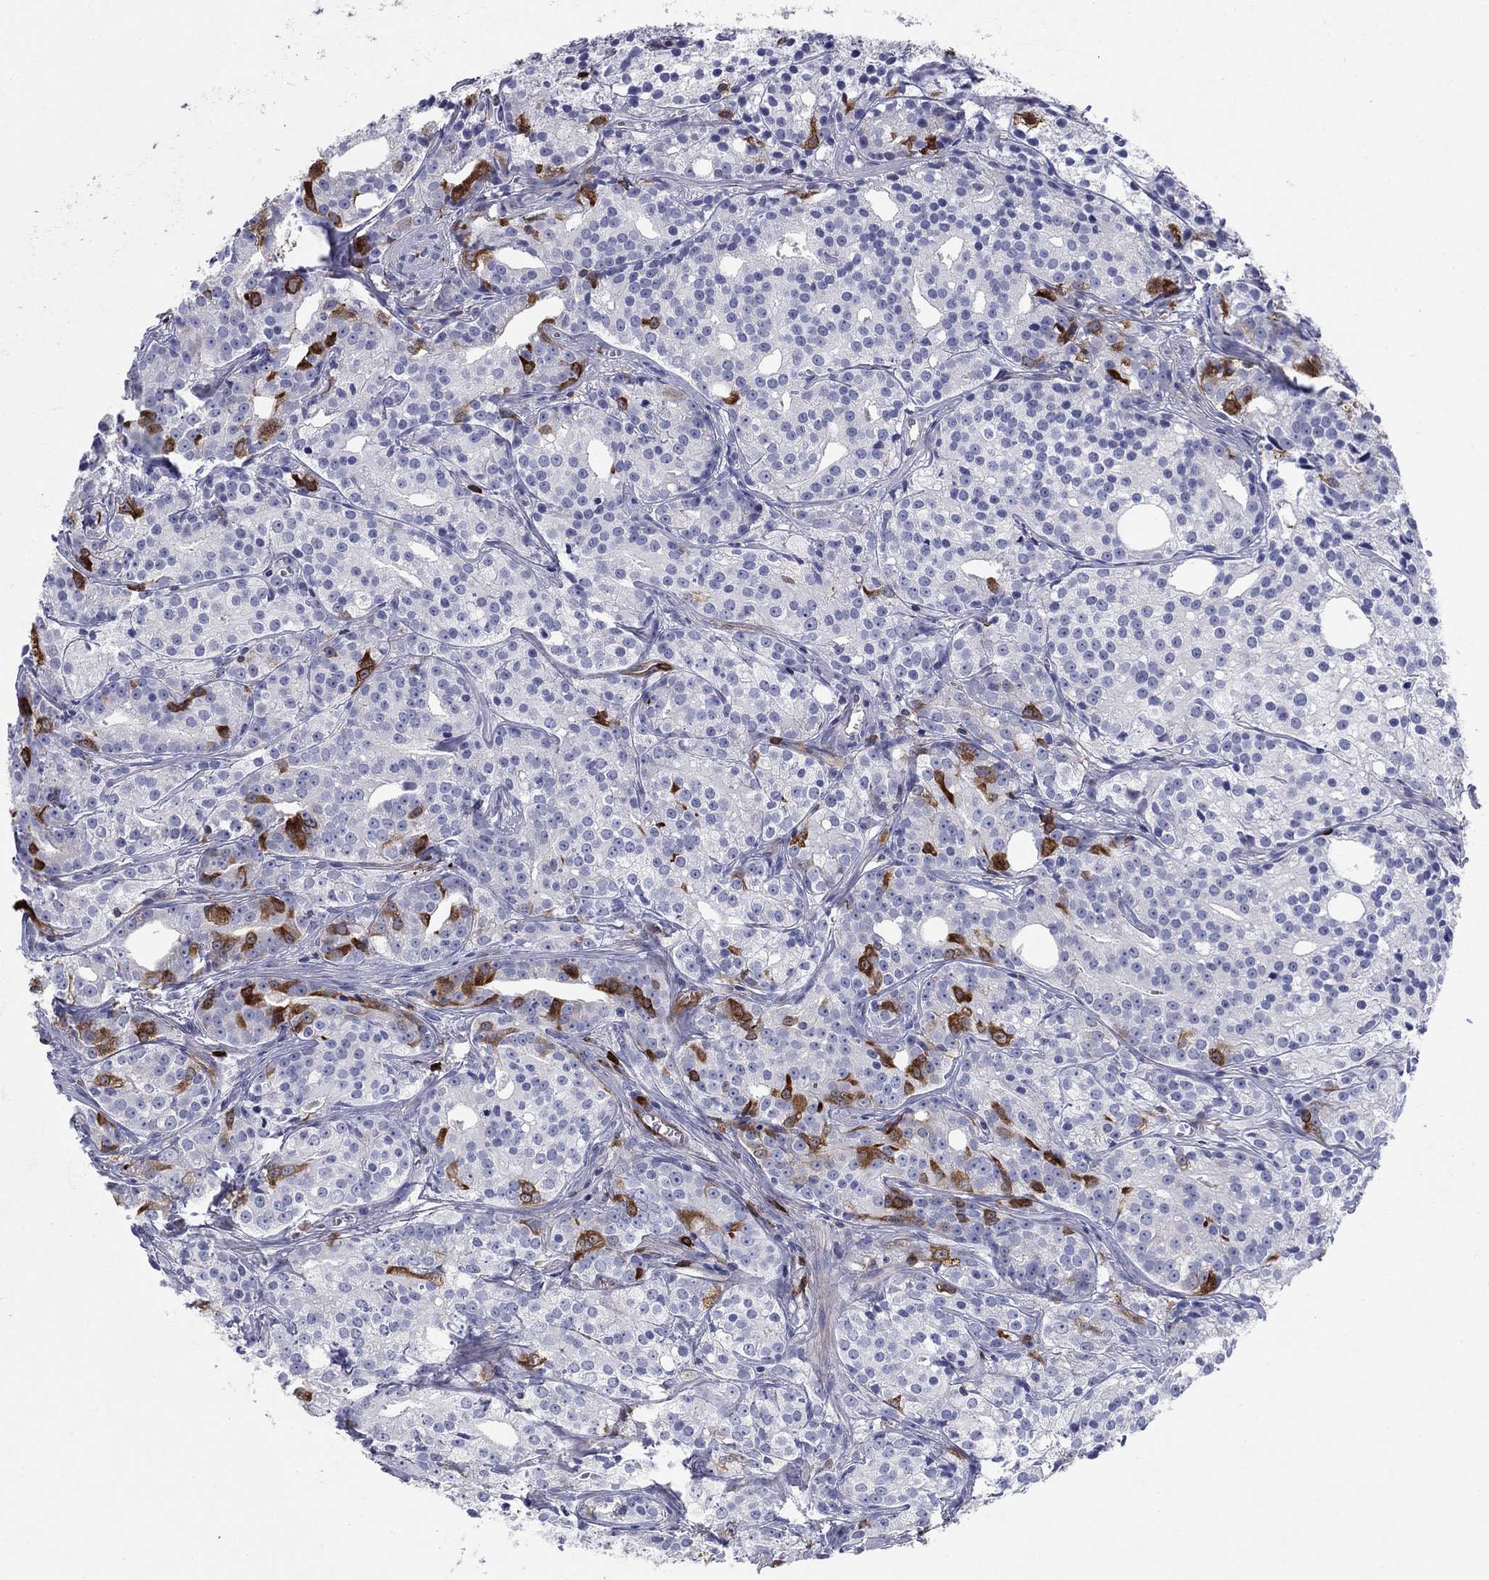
{"staining": {"intensity": "strong", "quantity": "<25%", "location": "cytoplasmic/membranous"}, "tissue": "prostate cancer", "cell_type": "Tumor cells", "image_type": "cancer", "snomed": [{"axis": "morphology", "description": "Adenocarcinoma, Medium grade"}, {"axis": "topography", "description": "Prostate"}], "caption": "Prostate cancer (adenocarcinoma (medium-grade)) stained with immunohistochemistry (IHC) demonstrates strong cytoplasmic/membranous positivity in approximately <25% of tumor cells.", "gene": "STMN1", "patient": {"sex": "male", "age": 74}}